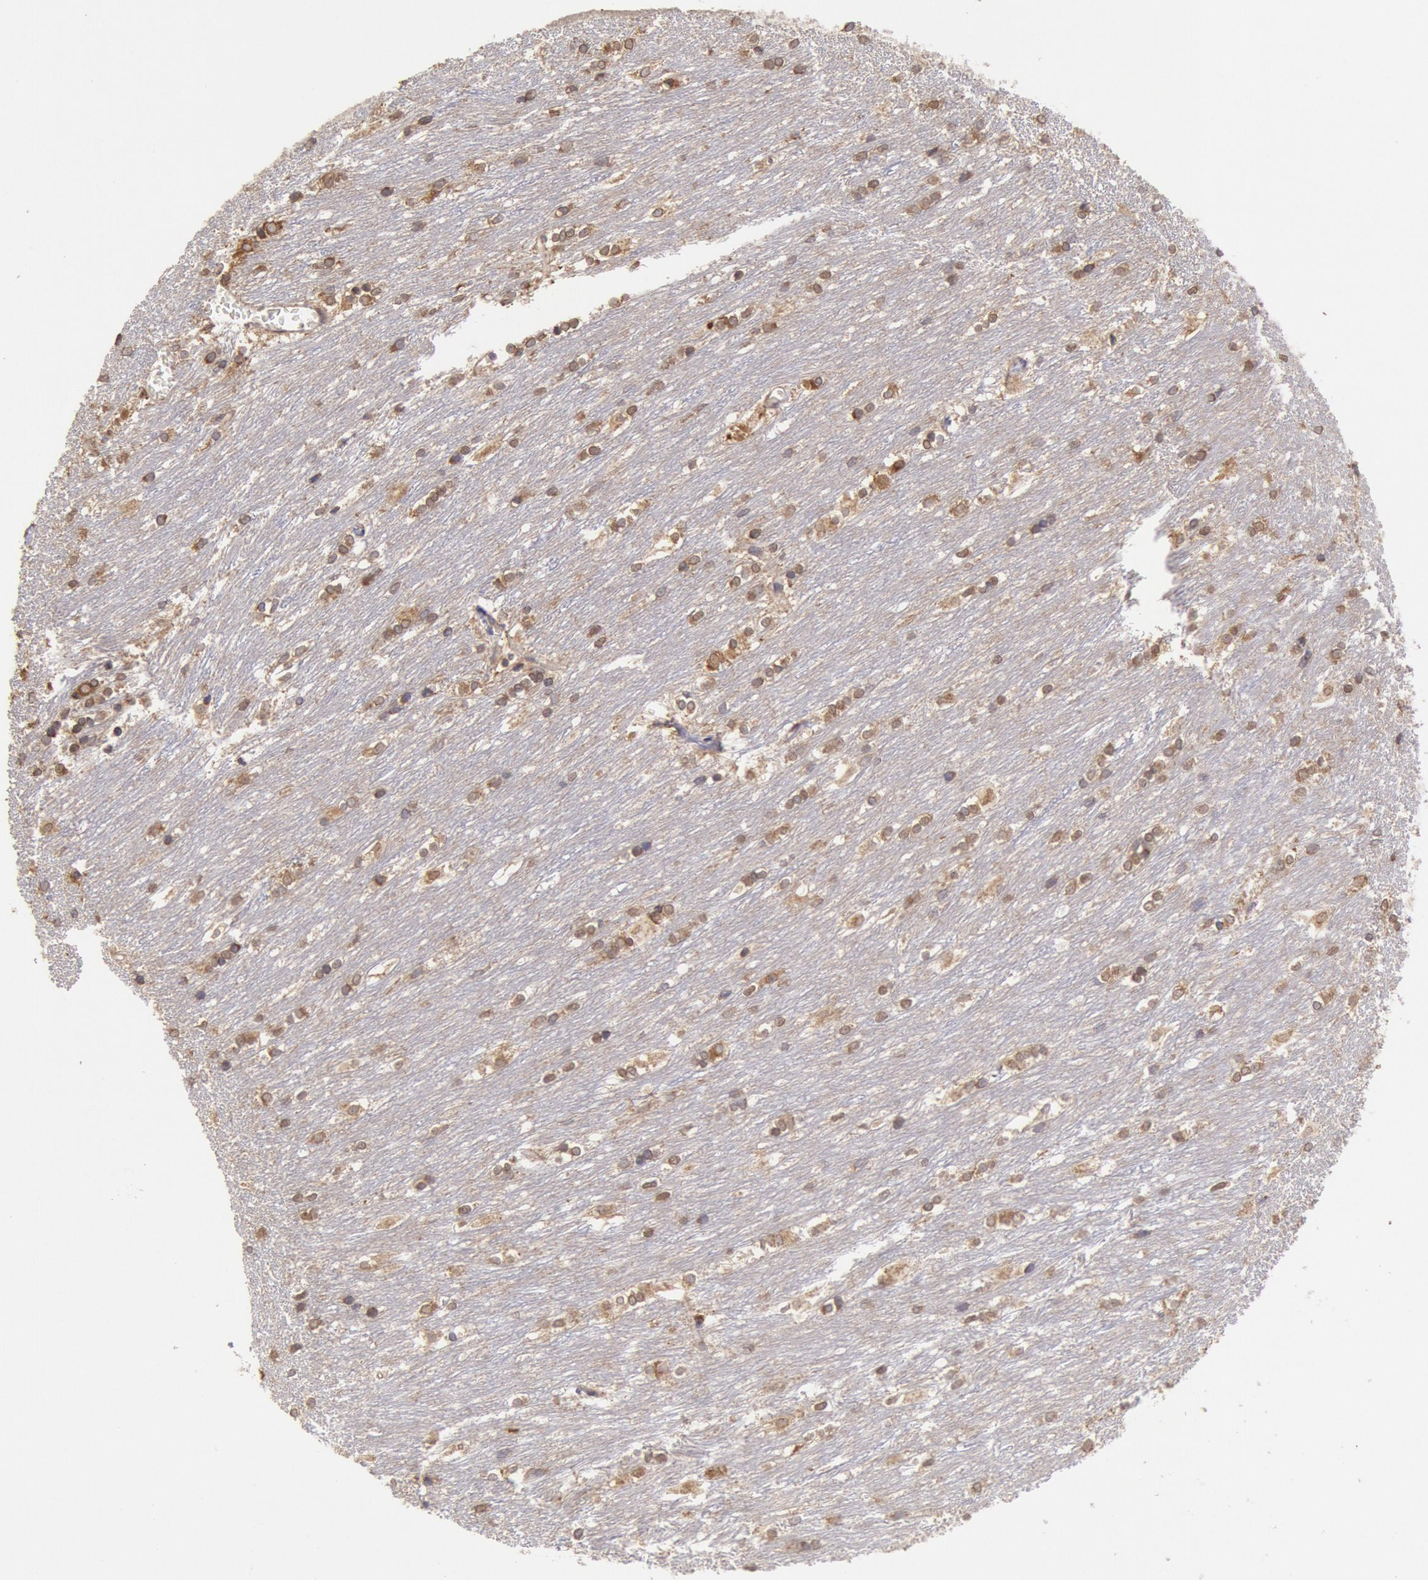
{"staining": {"intensity": "weak", "quantity": "25%-75%", "location": "cytoplasmic/membranous"}, "tissue": "caudate", "cell_type": "Glial cells", "image_type": "normal", "snomed": [{"axis": "morphology", "description": "Normal tissue, NOS"}, {"axis": "topography", "description": "Lateral ventricle wall"}], "caption": "Protein positivity by IHC exhibits weak cytoplasmic/membranous expression in approximately 25%-75% of glial cells in benign caudate.", "gene": "COMT", "patient": {"sex": "female", "age": 19}}